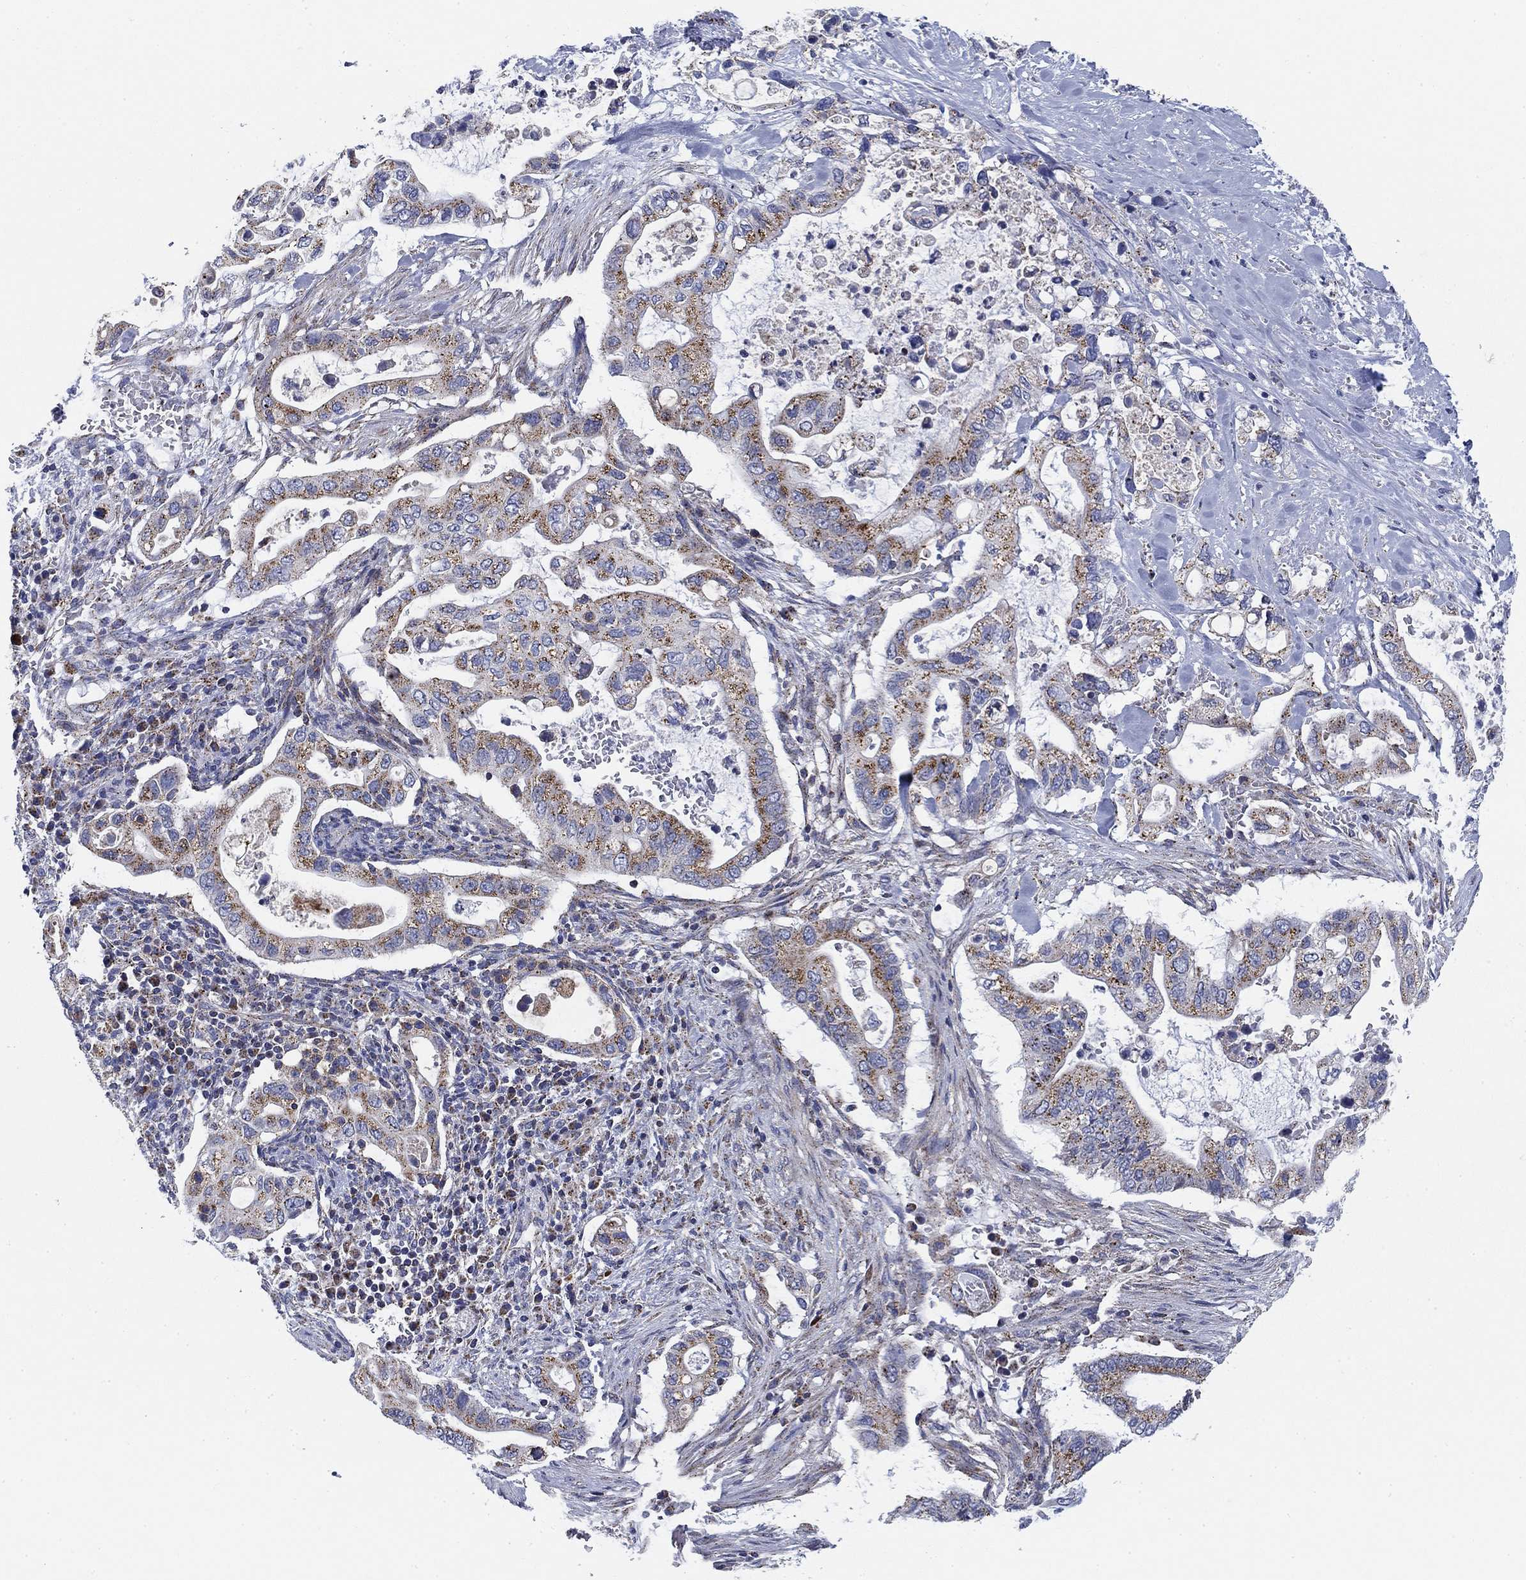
{"staining": {"intensity": "moderate", "quantity": "25%-75%", "location": "cytoplasmic/membranous"}, "tissue": "pancreatic cancer", "cell_type": "Tumor cells", "image_type": "cancer", "snomed": [{"axis": "morphology", "description": "Adenocarcinoma, NOS"}, {"axis": "topography", "description": "Pancreas"}], "caption": "The micrograph shows staining of pancreatic adenocarcinoma, revealing moderate cytoplasmic/membranous protein staining (brown color) within tumor cells.", "gene": "NACAD", "patient": {"sex": "female", "age": 72}}